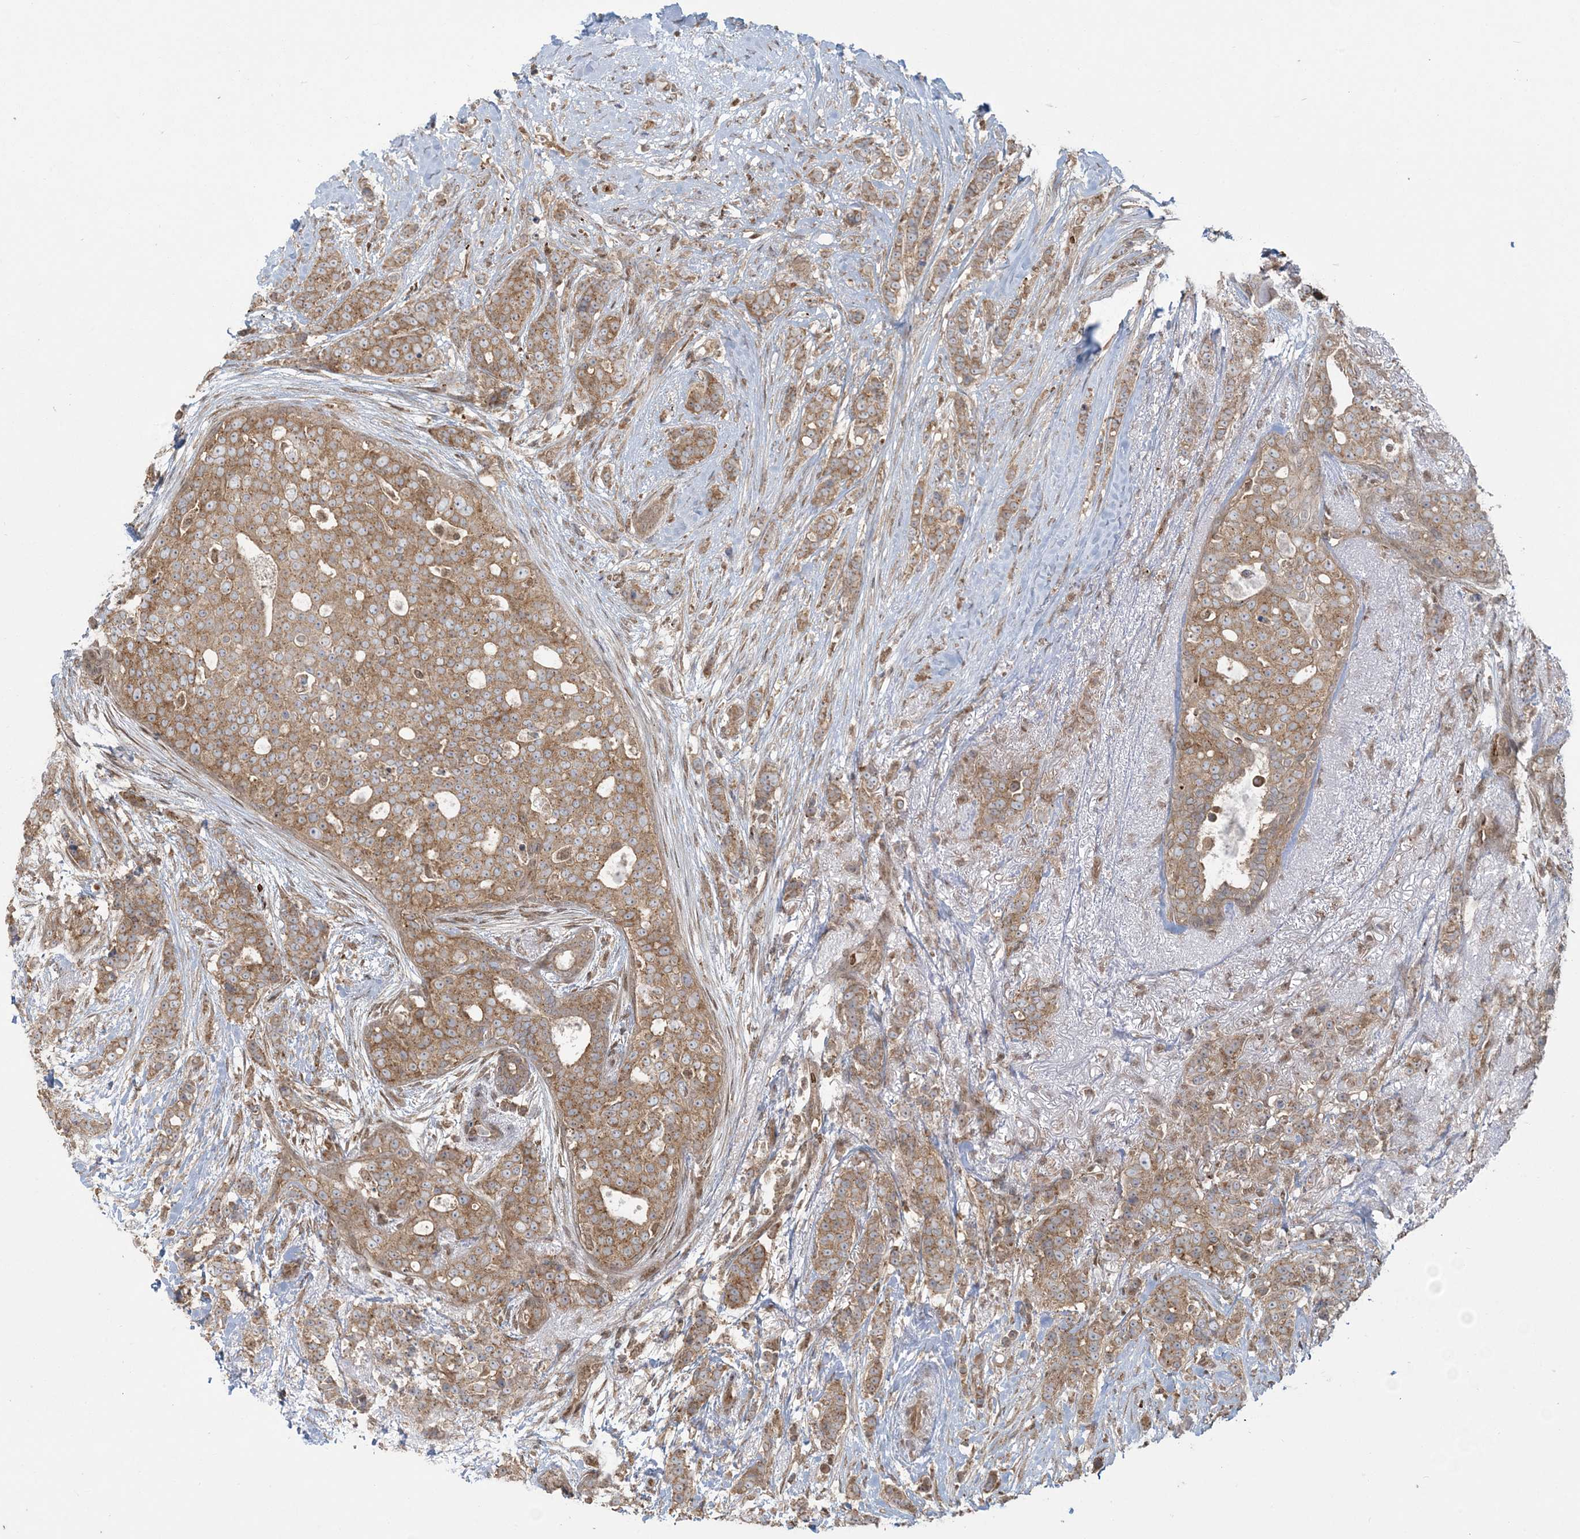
{"staining": {"intensity": "moderate", "quantity": ">75%", "location": "cytoplasmic/membranous"}, "tissue": "breast cancer", "cell_type": "Tumor cells", "image_type": "cancer", "snomed": [{"axis": "morphology", "description": "Lobular carcinoma"}, {"axis": "topography", "description": "Breast"}], "caption": "This photomicrograph demonstrates breast cancer (lobular carcinoma) stained with immunohistochemistry to label a protein in brown. The cytoplasmic/membranous of tumor cells show moderate positivity for the protein. Nuclei are counter-stained blue.", "gene": "ABCF3", "patient": {"sex": "female", "age": 51}}